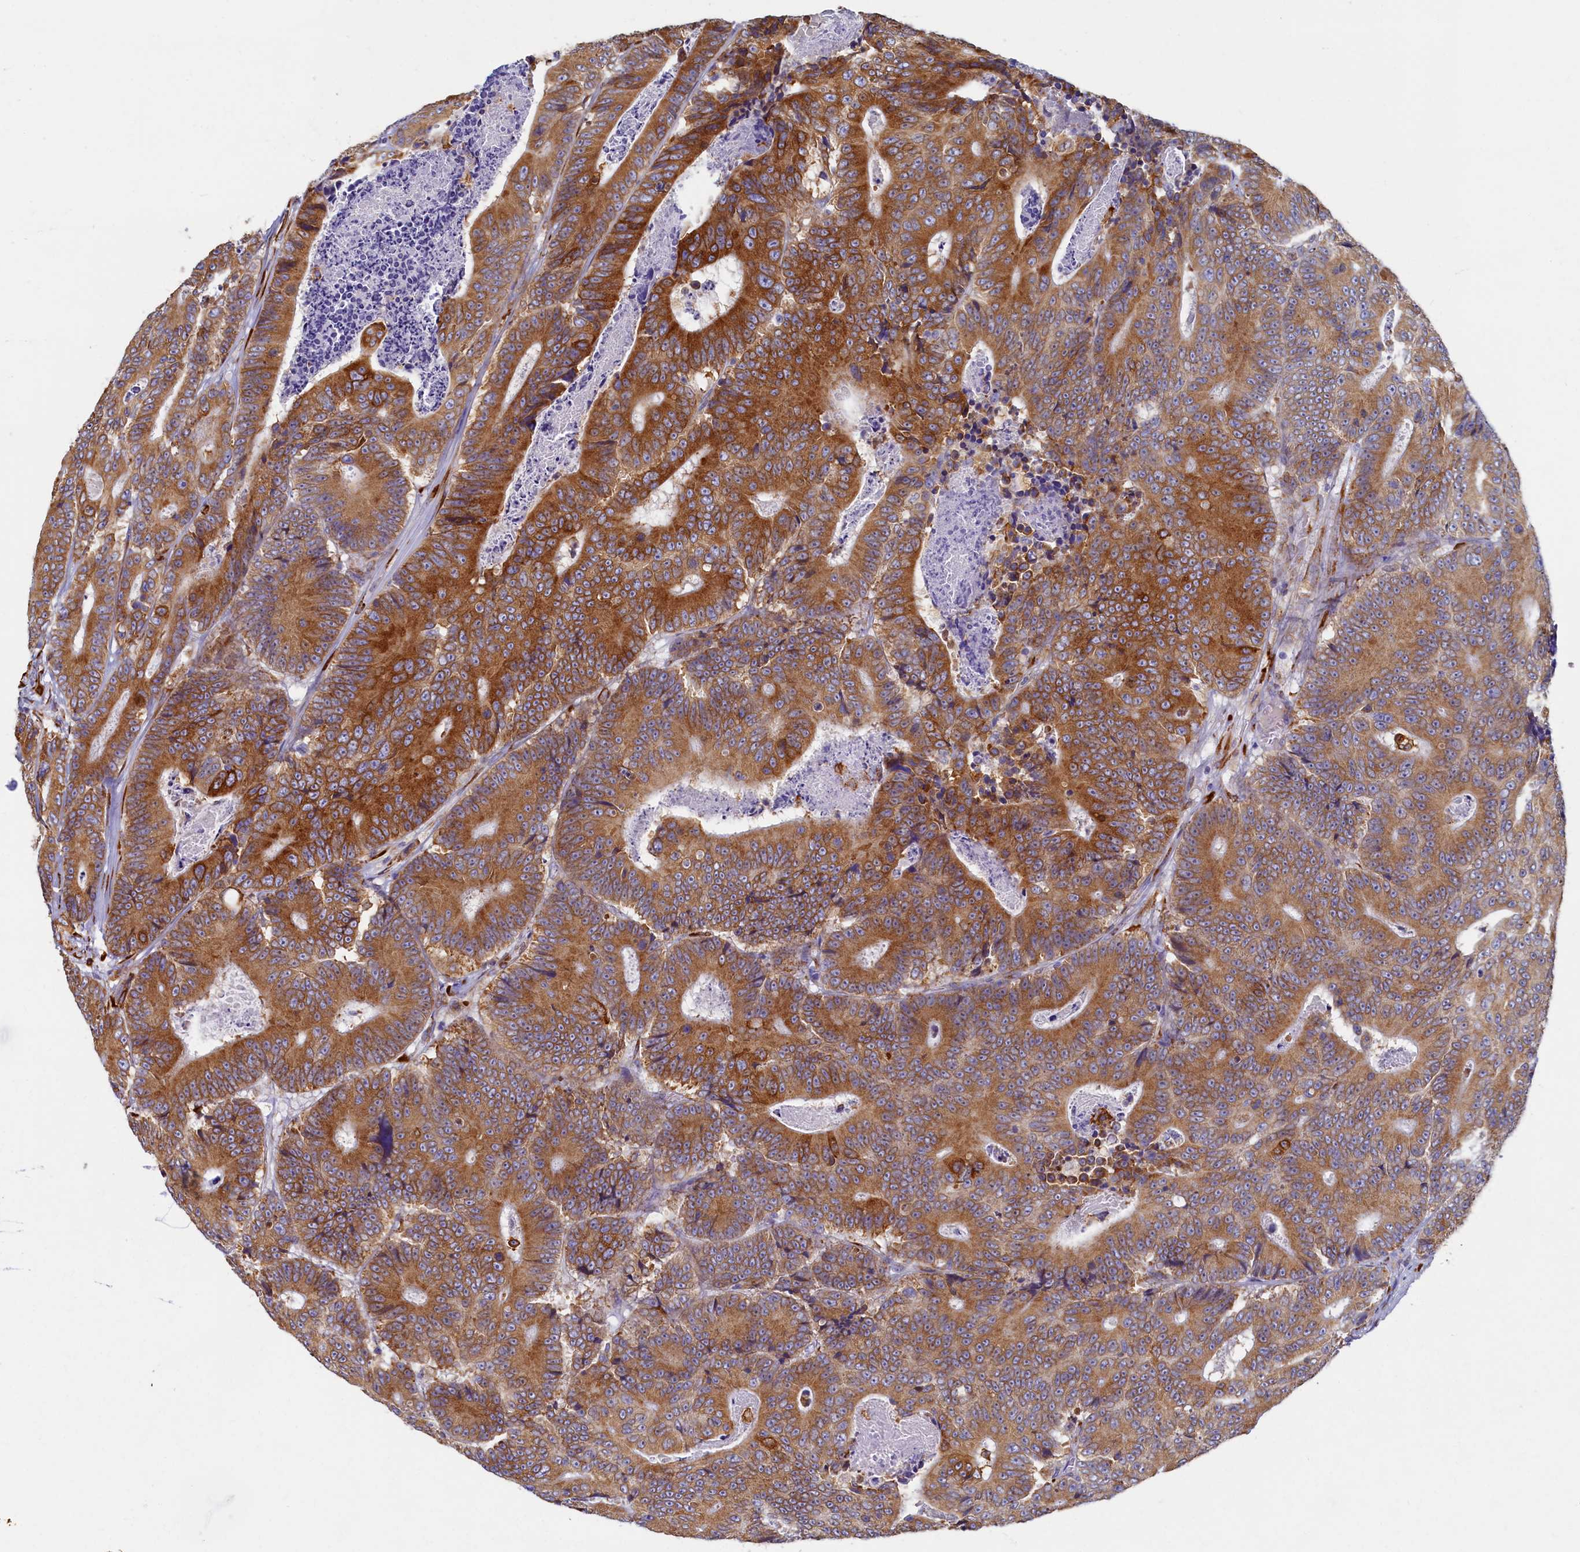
{"staining": {"intensity": "moderate", "quantity": ">75%", "location": "cytoplasmic/membranous"}, "tissue": "colorectal cancer", "cell_type": "Tumor cells", "image_type": "cancer", "snomed": [{"axis": "morphology", "description": "Adenocarcinoma, NOS"}, {"axis": "topography", "description": "Colon"}], "caption": "Human colorectal cancer stained with a brown dye displays moderate cytoplasmic/membranous positive staining in about >75% of tumor cells.", "gene": "TMEM18", "patient": {"sex": "male", "age": 83}}